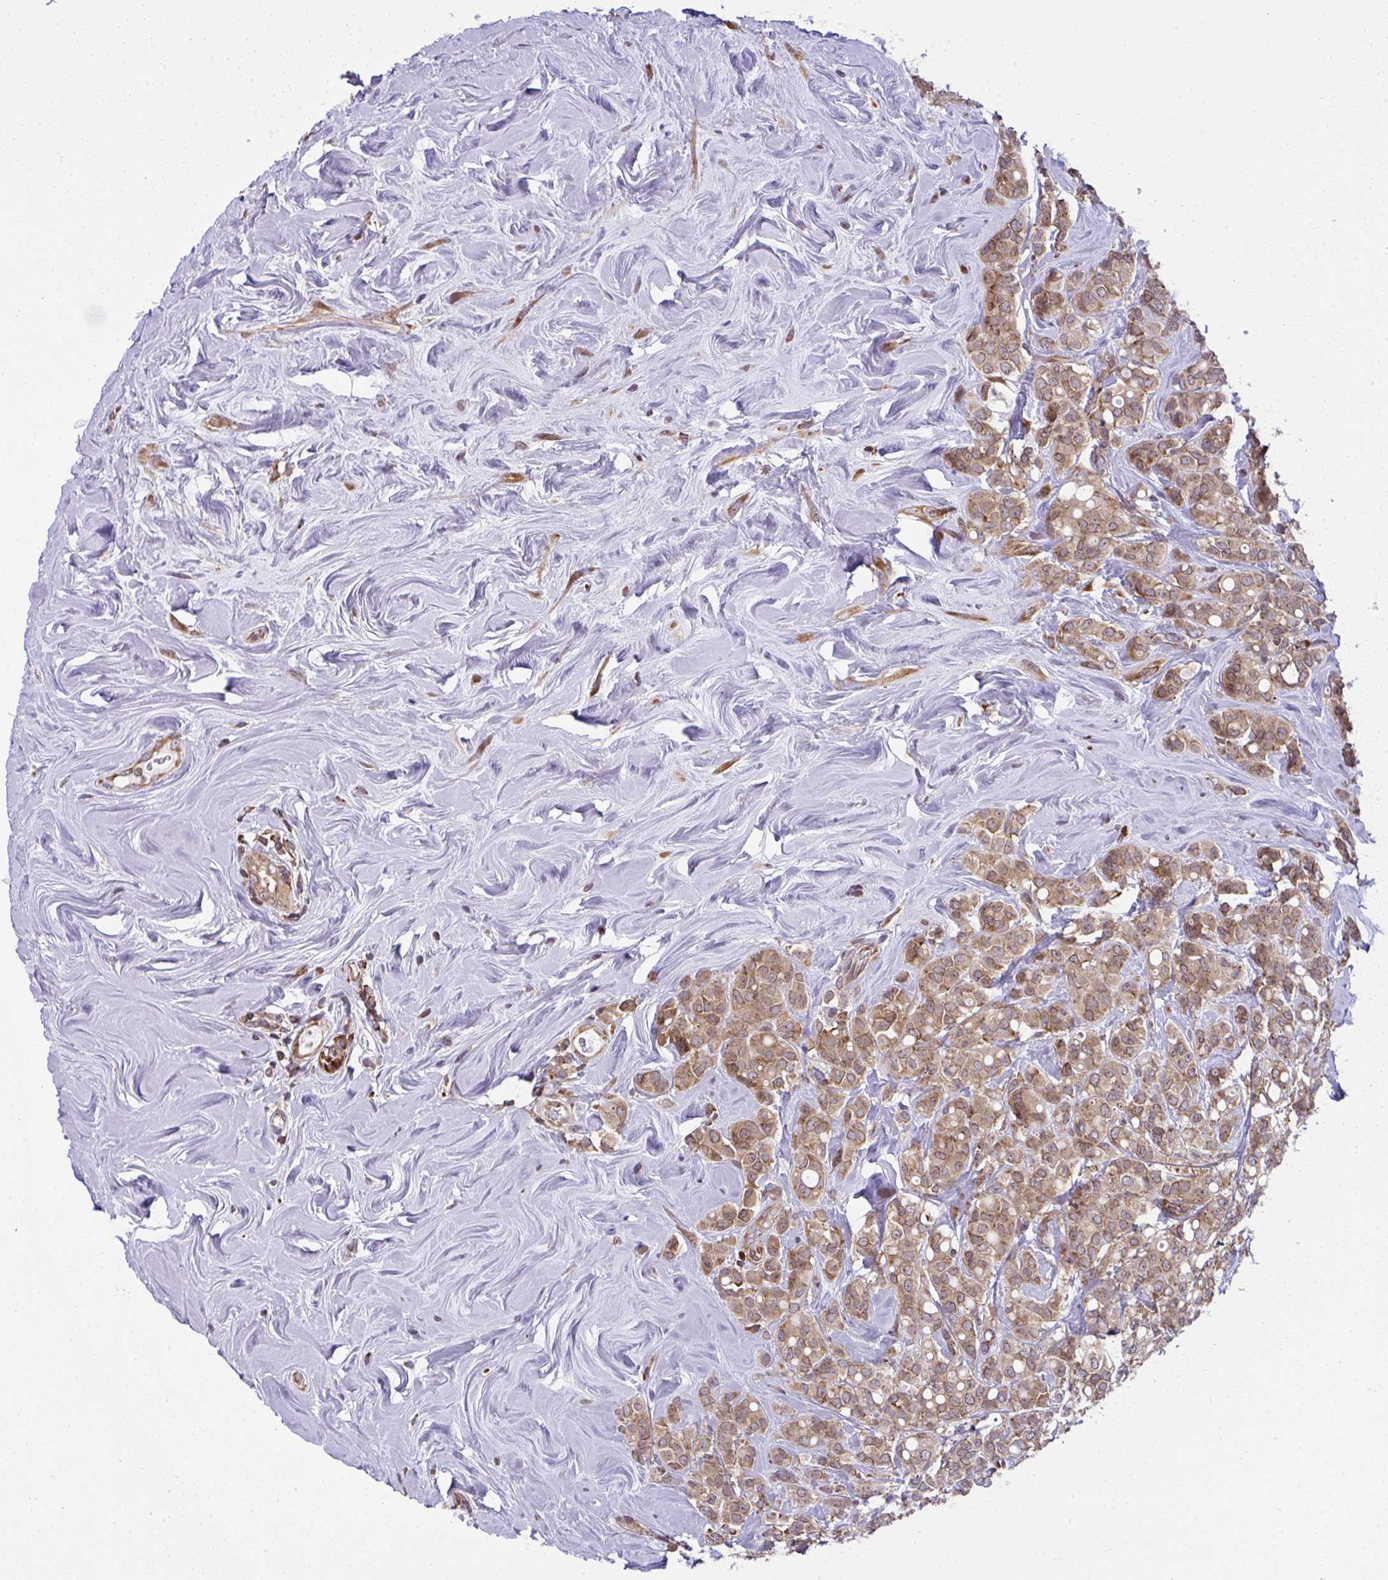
{"staining": {"intensity": "moderate", "quantity": ">75%", "location": "cytoplasmic/membranous"}, "tissue": "breast cancer", "cell_type": "Tumor cells", "image_type": "cancer", "snomed": [{"axis": "morphology", "description": "Lobular carcinoma"}, {"axis": "topography", "description": "Breast"}], "caption": "An IHC photomicrograph of tumor tissue is shown. Protein staining in brown shows moderate cytoplasmic/membranous positivity in lobular carcinoma (breast) within tumor cells.", "gene": "RPS7", "patient": {"sex": "female", "age": 68}}